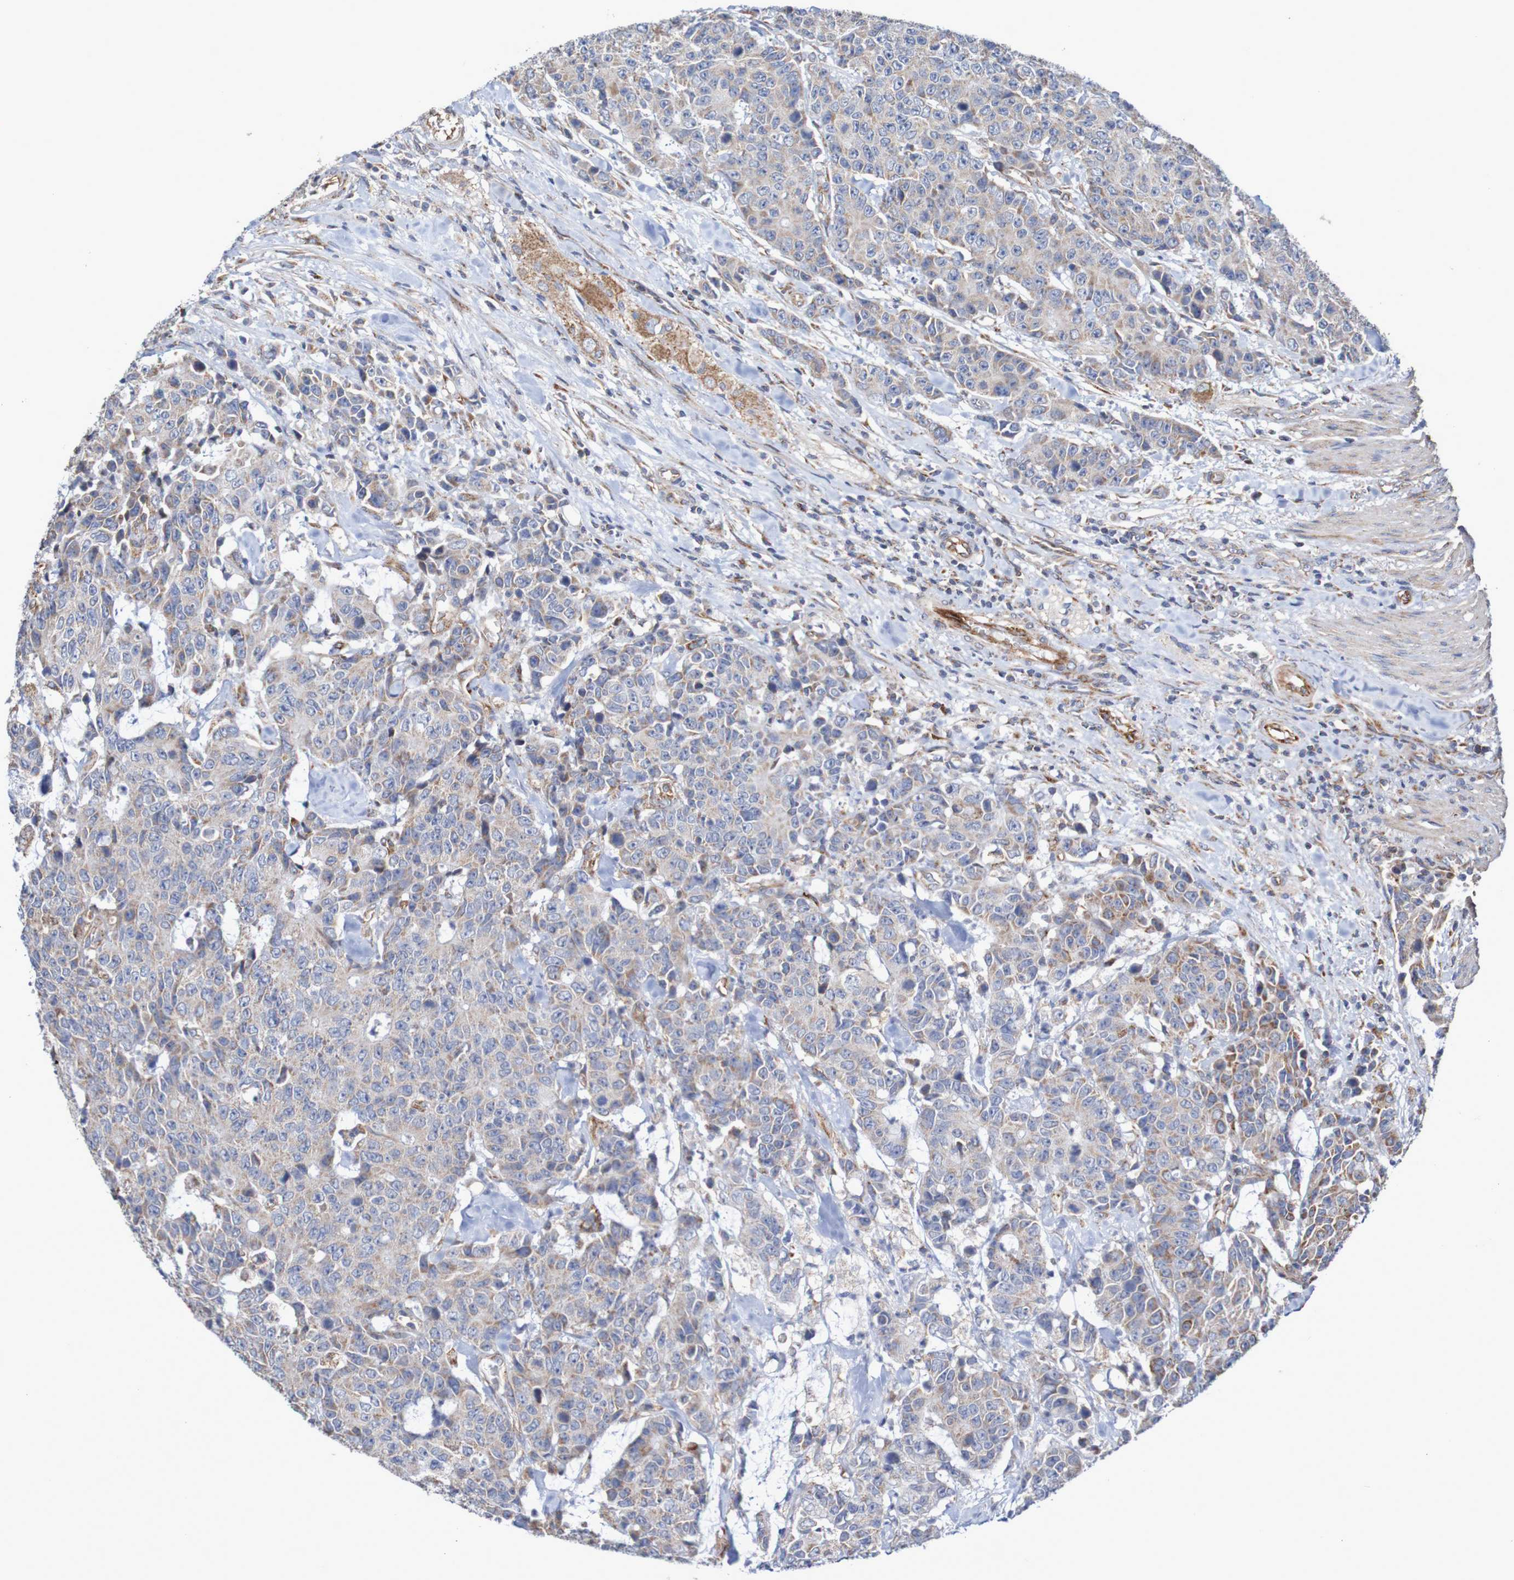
{"staining": {"intensity": "weak", "quantity": ">75%", "location": "cytoplasmic/membranous"}, "tissue": "colorectal cancer", "cell_type": "Tumor cells", "image_type": "cancer", "snomed": [{"axis": "morphology", "description": "Adenocarcinoma, NOS"}, {"axis": "topography", "description": "Colon"}], "caption": "Human colorectal cancer stained with a brown dye displays weak cytoplasmic/membranous positive staining in approximately >75% of tumor cells.", "gene": "MMEL1", "patient": {"sex": "female", "age": 86}}